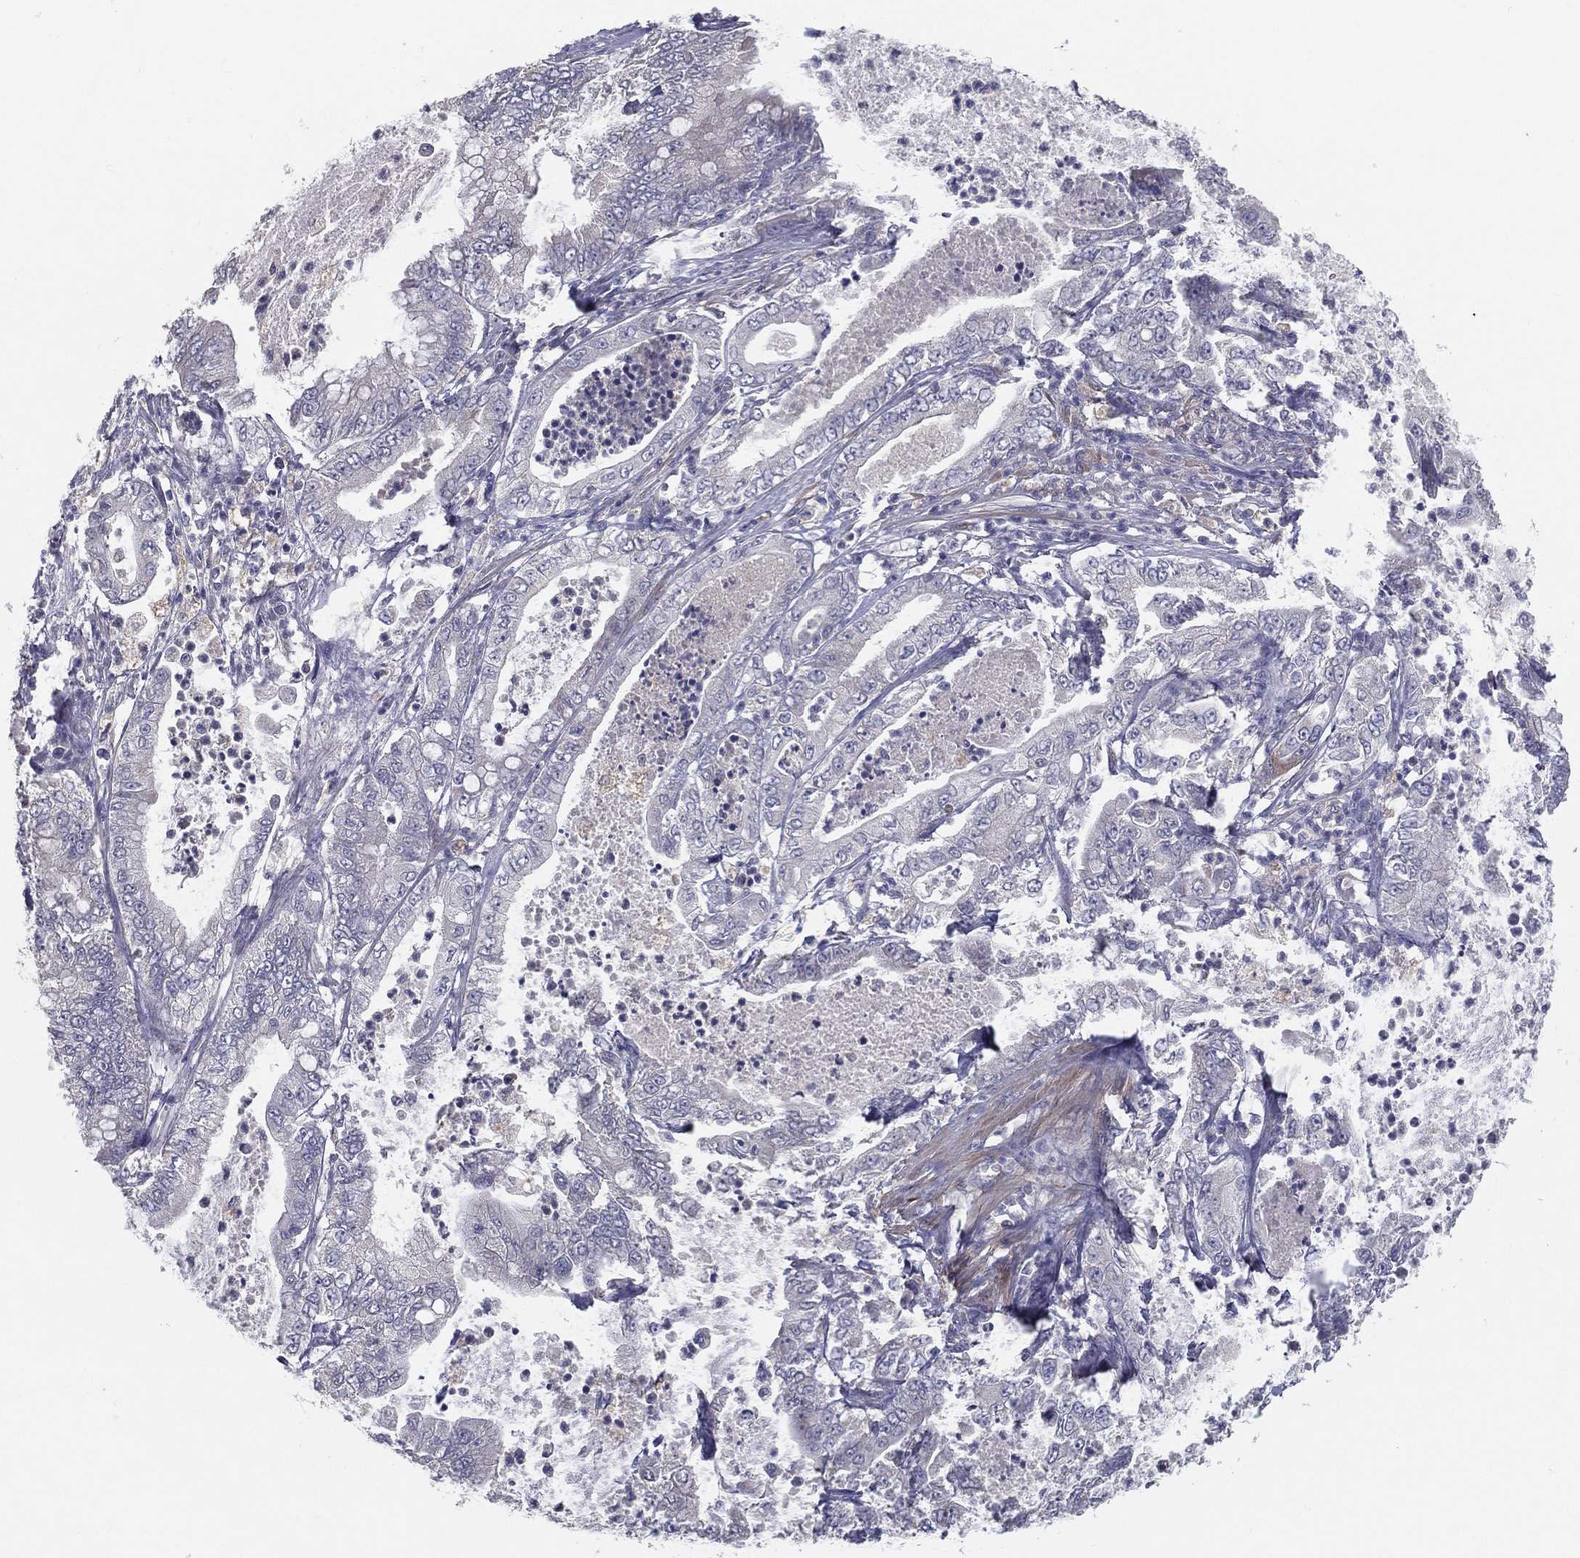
{"staining": {"intensity": "negative", "quantity": "none", "location": "none"}, "tissue": "pancreatic cancer", "cell_type": "Tumor cells", "image_type": "cancer", "snomed": [{"axis": "morphology", "description": "Adenocarcinoma, NOS"}, {"axis": "topography", "description": "Pancreas"}], "caption": "Immunohistochemistry (IHC) micrograph of human pancreatic cancer stained for a protein (brown), which shows no staining in tumor cells.", "gene": "PCSK1", "patient": {"sex": "male", "age": 71}}